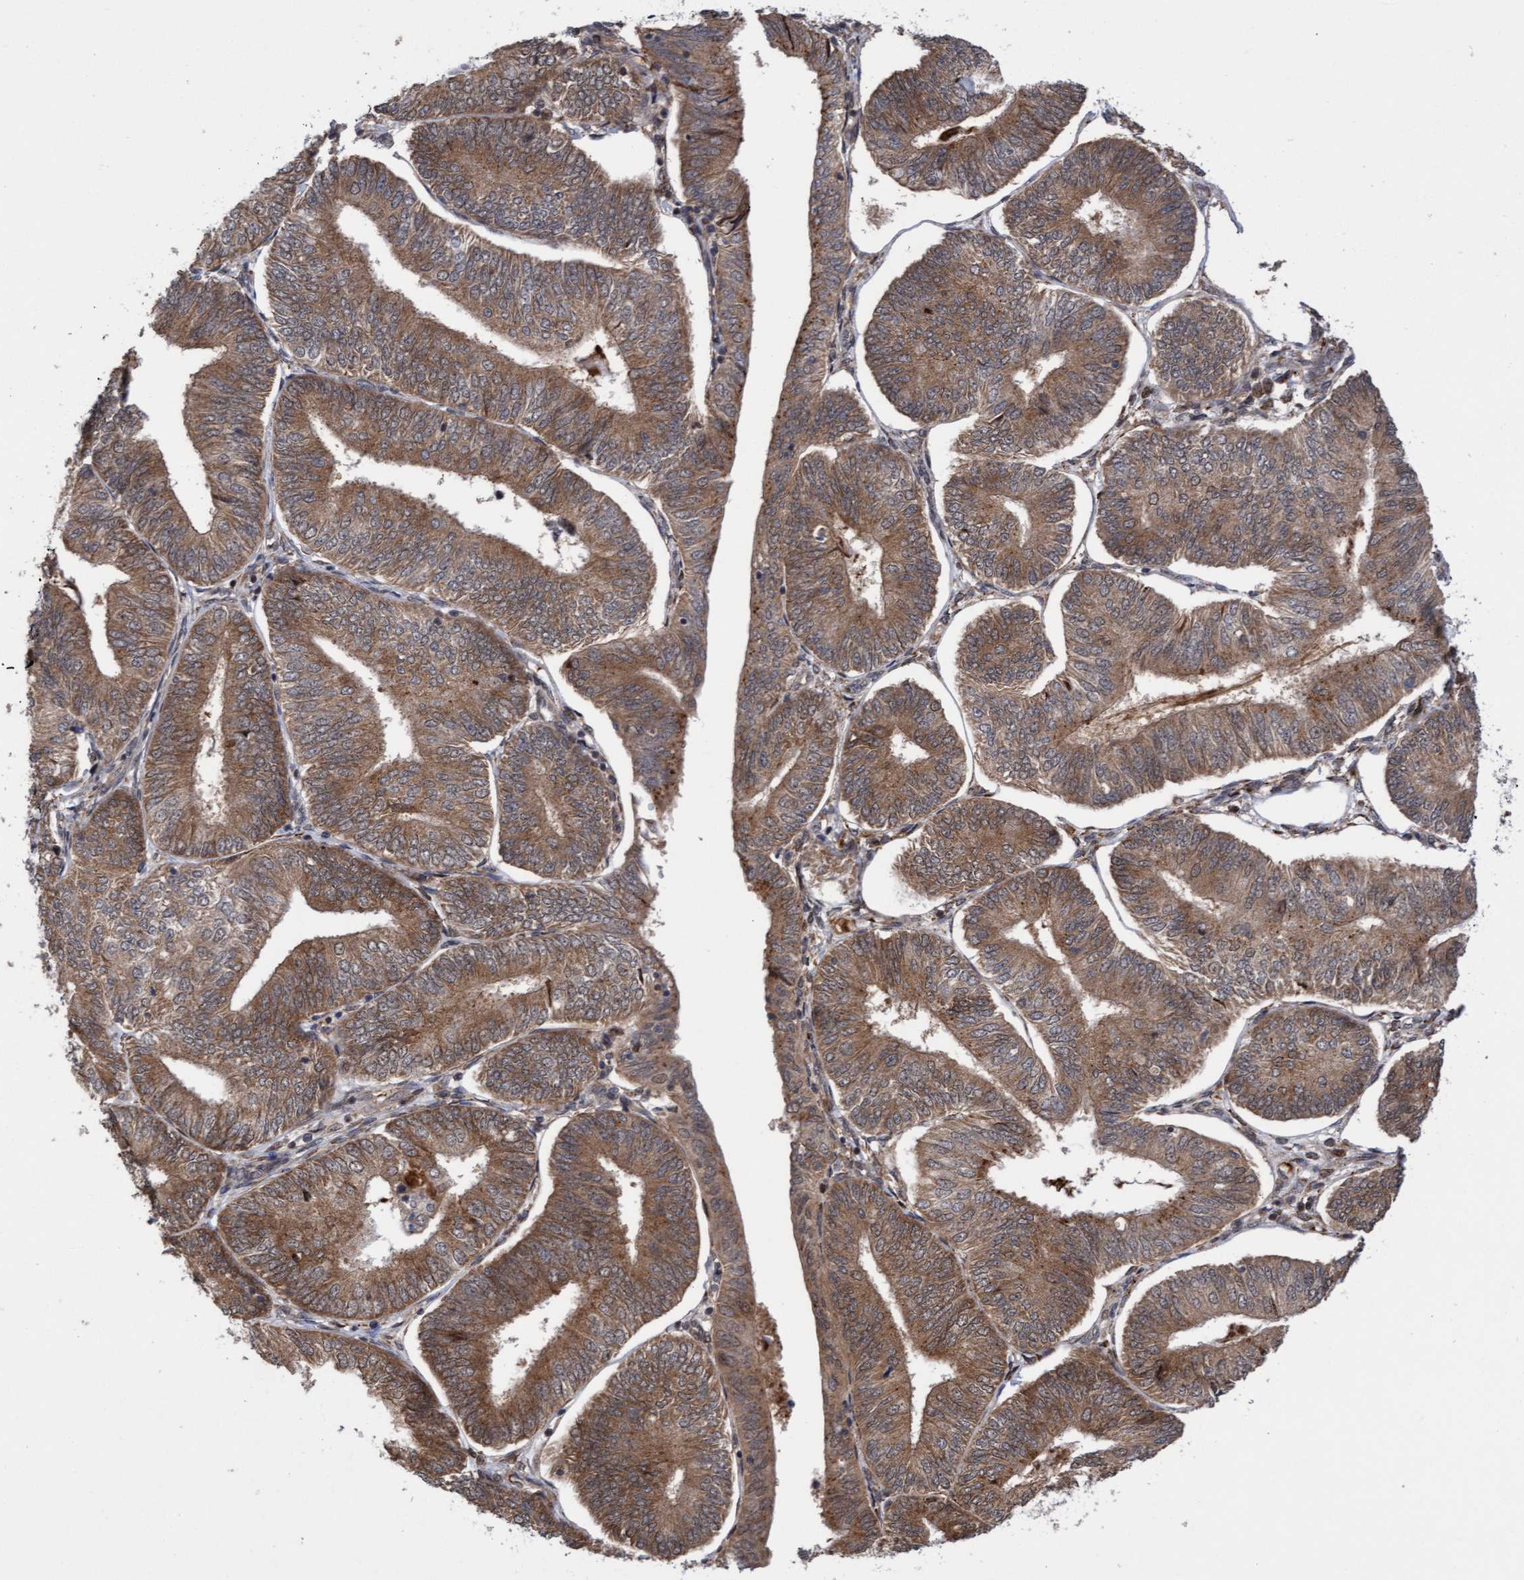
{"staining": {"intensity": "moderate", "quantity": ">75%", "location": "cytoplasmic/membranous"}, "tissue": "endometrial cancer", "cell_type": "Tumor cells", "image_type": "cancer", "snomed": [{"axis": "morphology", "description": "Adenocarcinoma, NOS"}, {"axis": "topography", "description": "Endometrium"}], "caption": "This micrograph exhibits immunohistochemistry (IHC) staining of adenocarcinoma (endometrial), with medium moderate cytoplasmic/membranous positivity in approximately >75% of tumor cells.", "gene": "TANC2", "patient": {"sex": "female", "age": 58}}